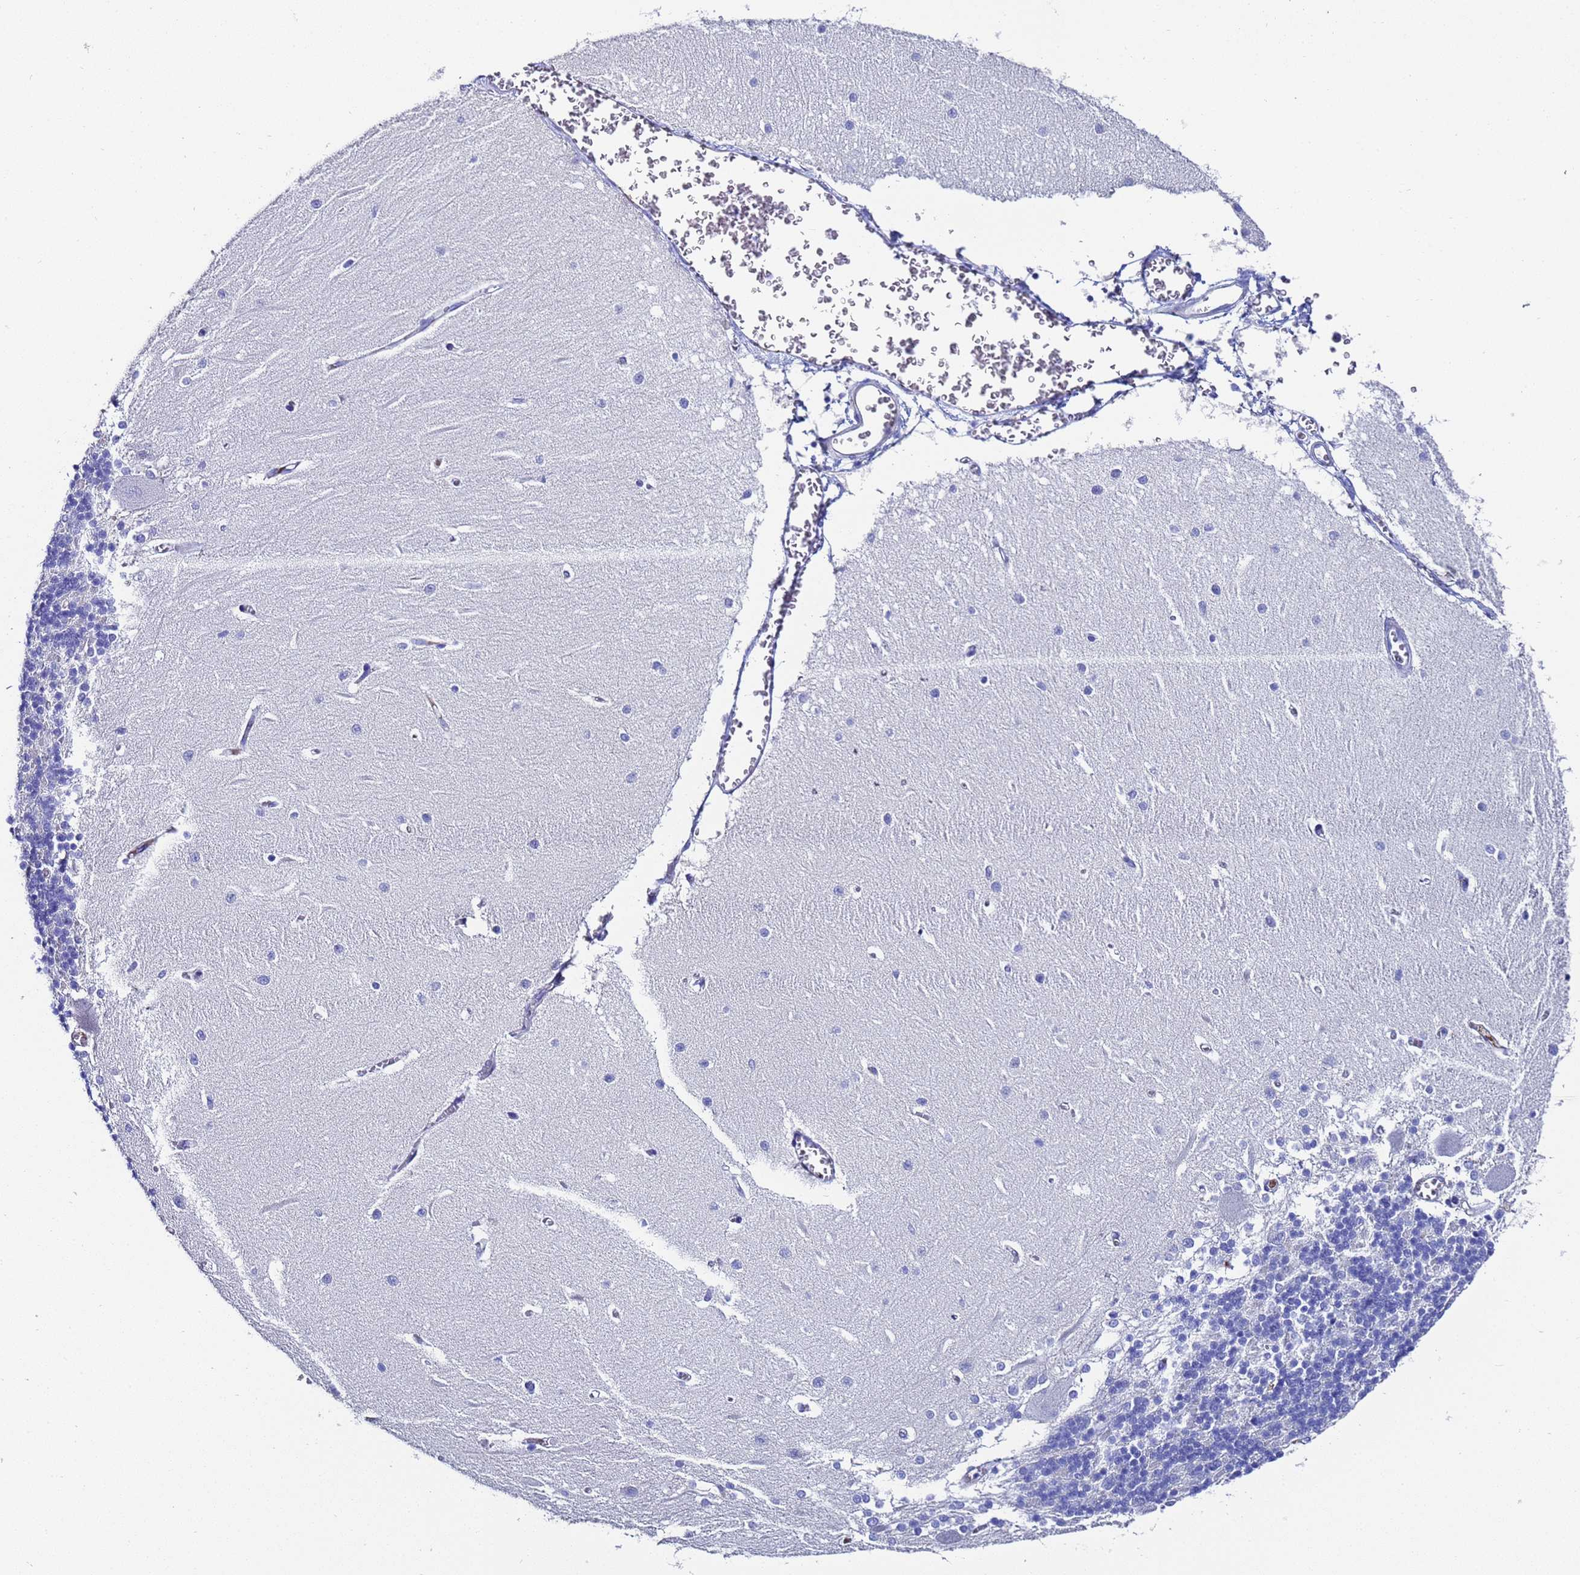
{"staining": {"intensity": "negative", "quantity": "none", "location": "none"}, "tissue": "cerebellum", "cell_type": "Cells in granular layer", "image_type": "normal", "snomed": [{"axis": "morphology", "description": "Normal tissue, NOS"}, {"axis": "topography", "description": "Cerebellum"}], "caption": "Cerebellum was stained to show a protein in brown. There is no significant staining in cells in granular layer. (IHC, brightfield microscopy, high magnification).", "gene": "ADIPOQ", "patient": {"sex": "male", "age": 37}}